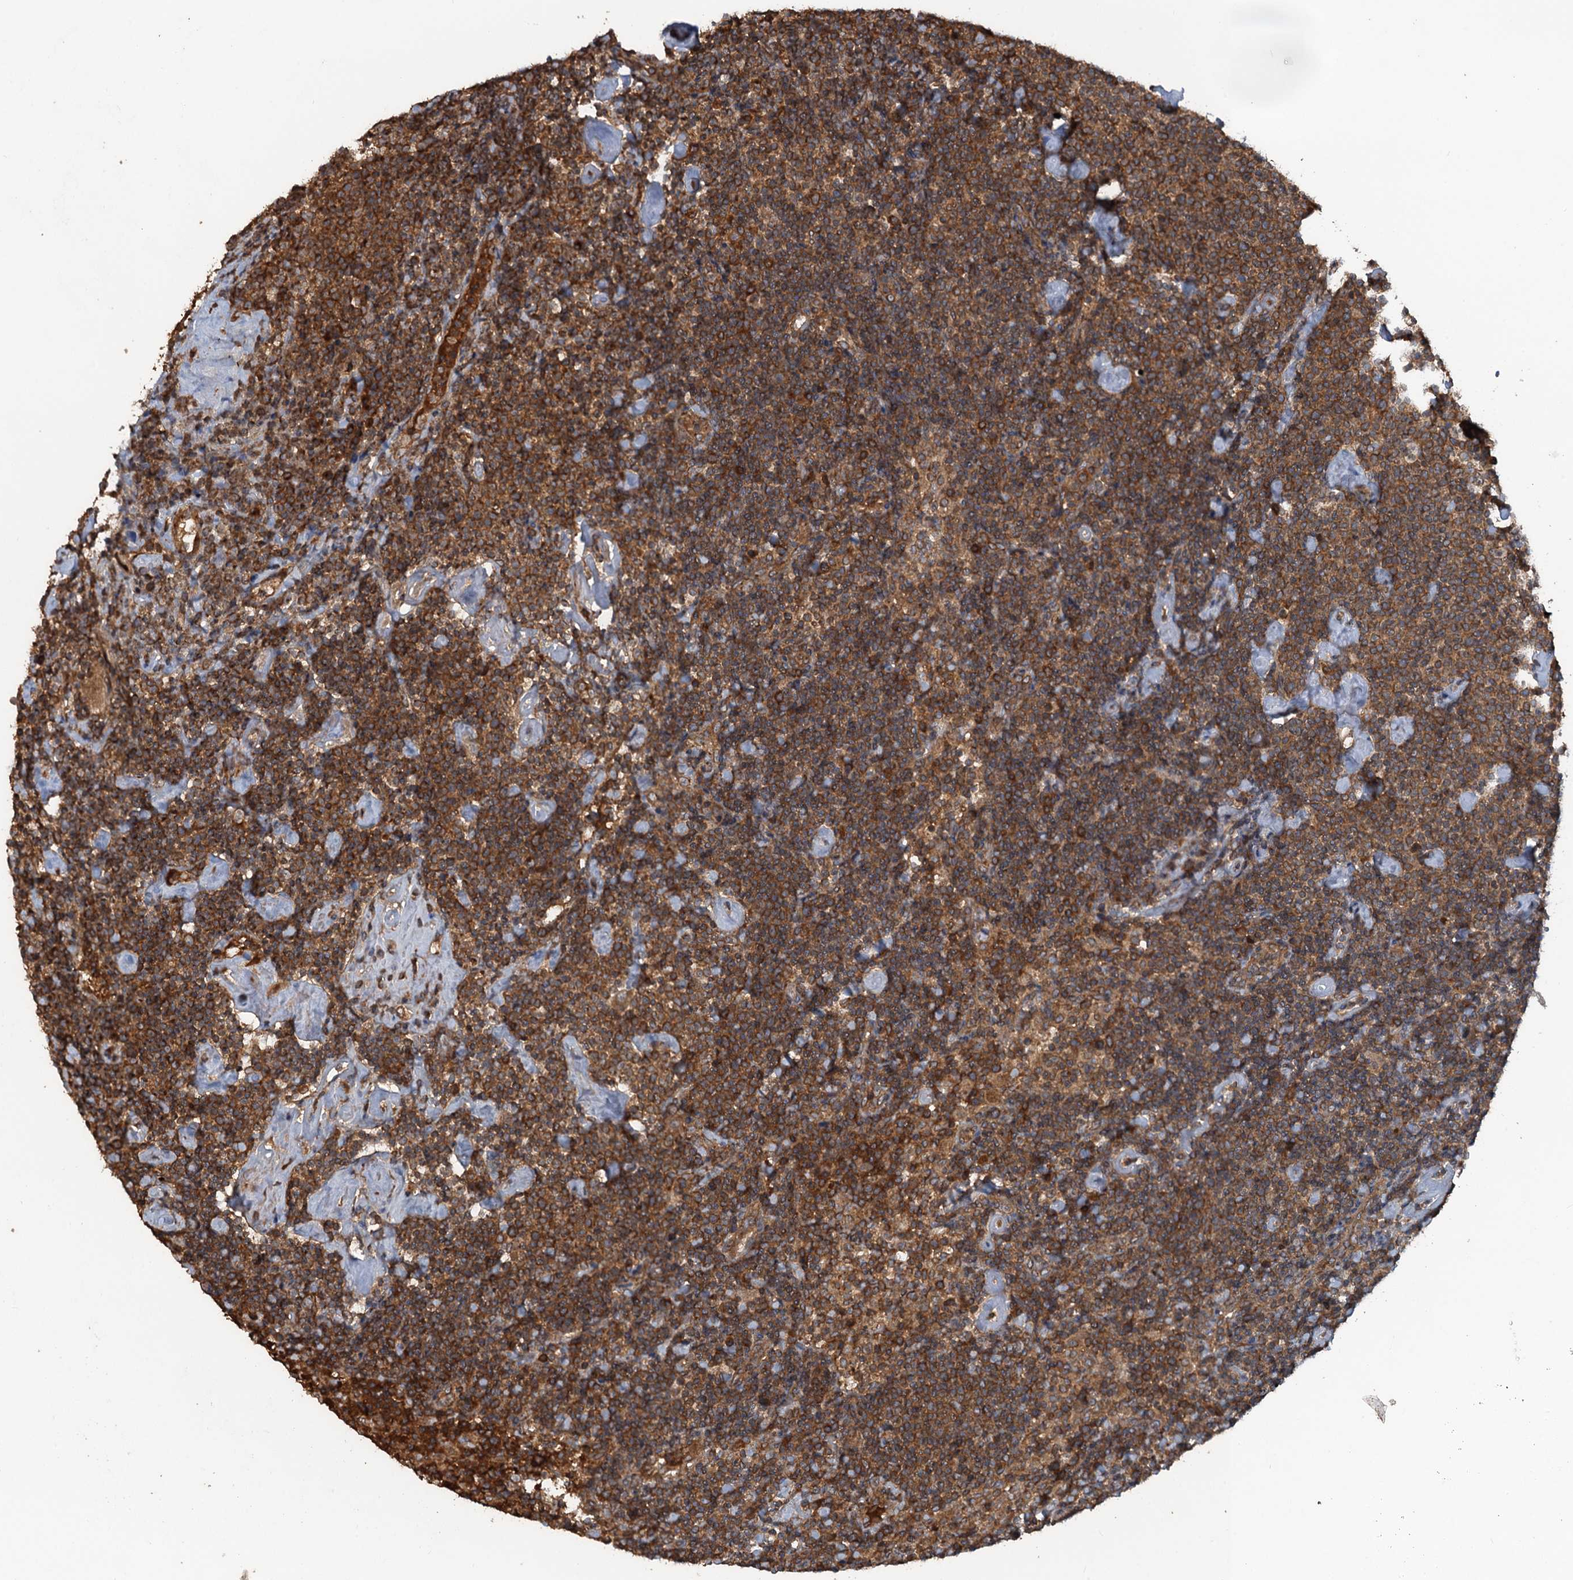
{"staining": {"intensity": "moderate", "quantity": ">75%", "location": "cytoplasmic/membranous"}, "tissue": "lymphoma", "cell_type": "Tumor cells", "image_type": "cancer", "snomed": [{"axis": "morphology", "description": "Malignant lymphoma, non-Hodgkin's type, High grade"}, {"axis": "topography", "description": "Lymph node"}], "caption": "Brown immunohistochemical staining in human lymphoma displays moderate cytoplasmic/membranous positivity in approximately >75% of tumor cells.", "gene": "GLE1", "patient": {"sex": "male", "age": 61}}